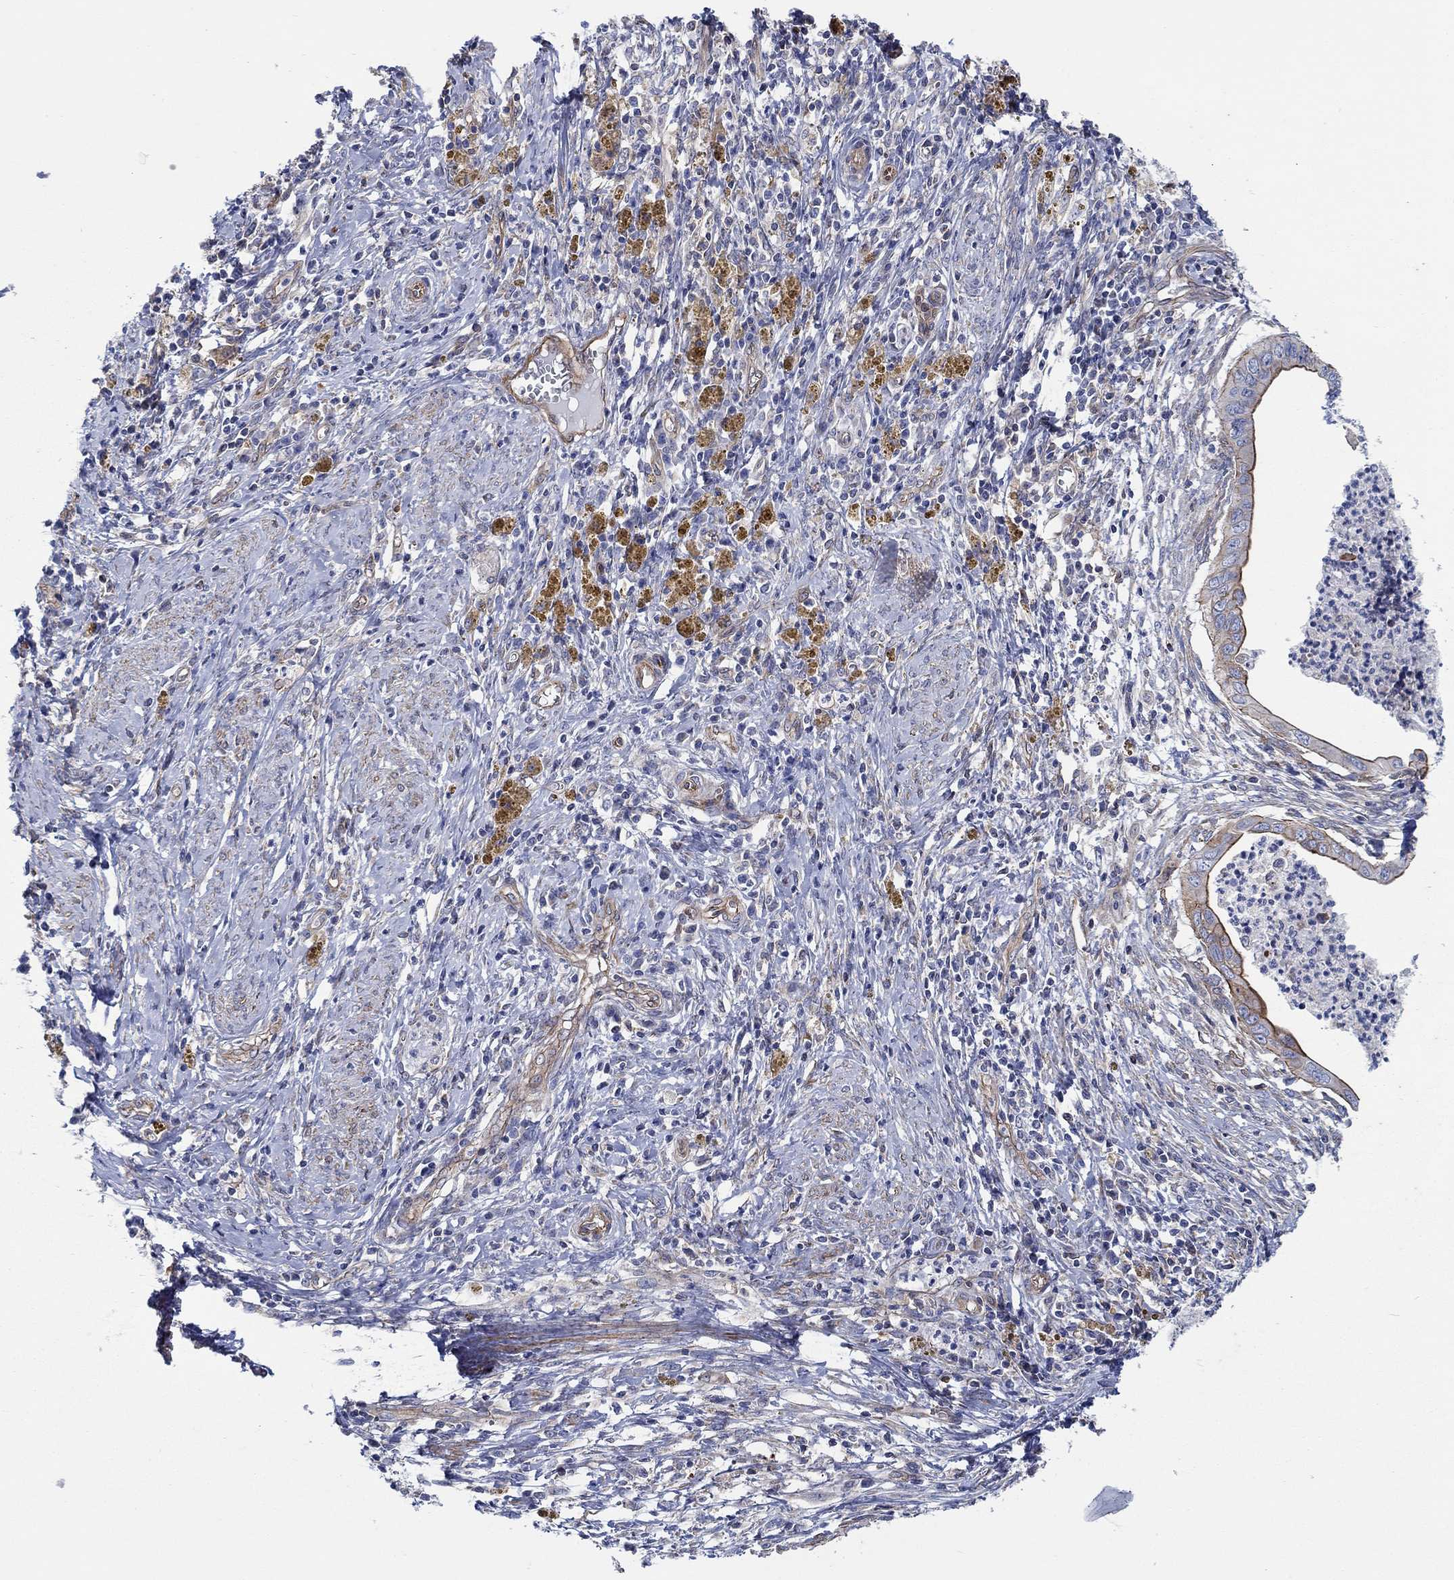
{"staining": {"intensity": "strong", "quantity": "<25%", "location": "cytoplasmic/membranous"}, "tissue": "cervical cancer", "cell_type": "Tumor cells", "image_type": "cancer", "snomed": [{"axis": "morphology", "description": "Adenocarcinoma, NOS"}, {"axis": "topography", "description": "Cervix"}], "caption": "Immunohistochemistry (IHC) photomicrograph of cervical adenocarcinoma stained for a protein (brown), which shows medium levels of strong cytoplasmic/membranous expression in about <25% of tumor cells.", "gene": "FMN1", "patient": {"sex": "female", "age": 42}}